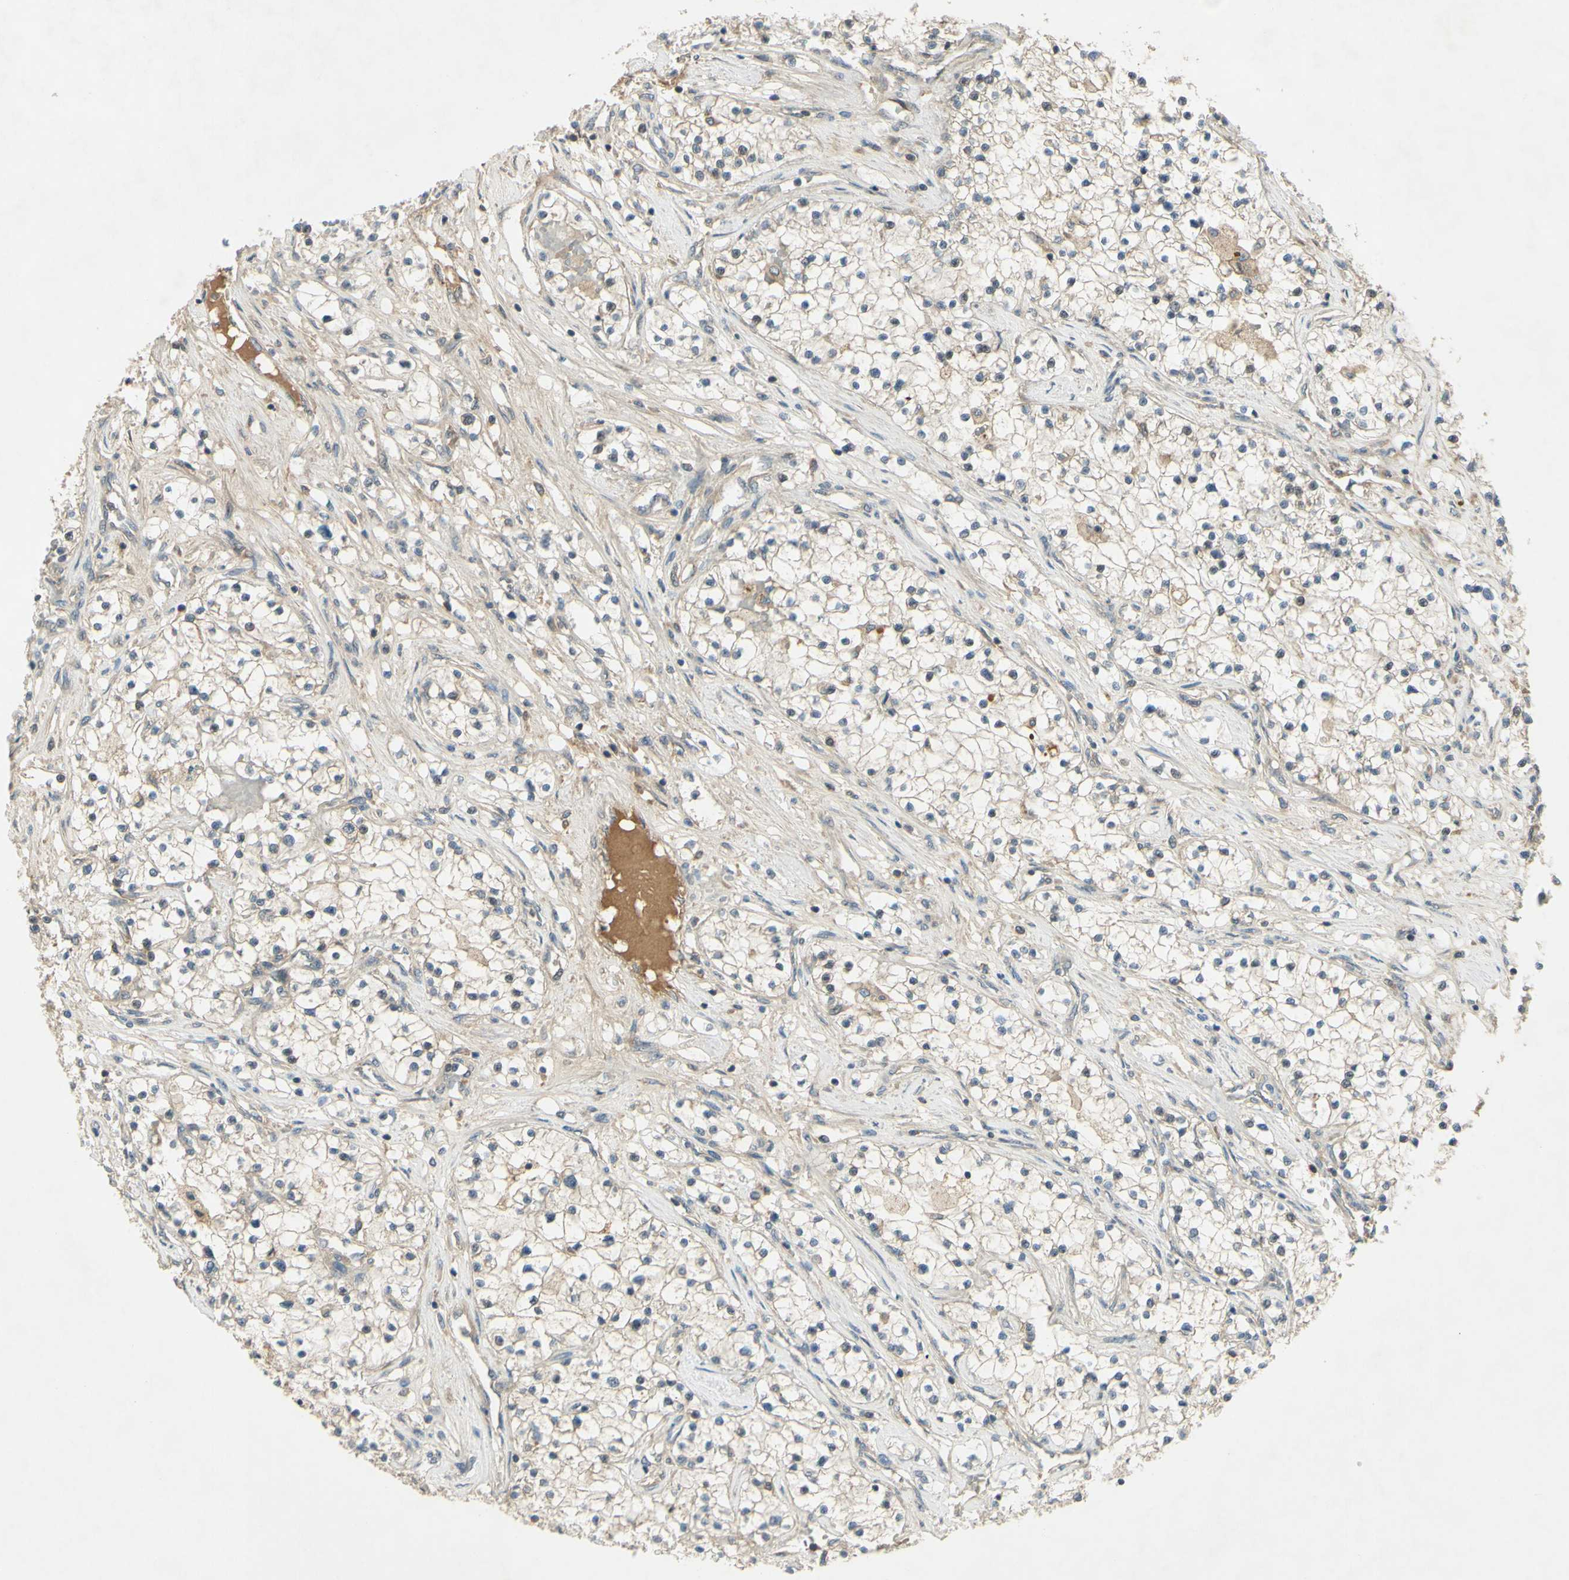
{"staining": {"intensity": "negative", "quantity": "none", "location": "none"}, "tissue": "renal cancer", "cell_type": "Tumor cells", "image_type": "cancer", "snomed": [{"axis": "morphology", "description": "Adenocarcinoma, NOS"}, {"axis": "topography", "description": "Kidney"}], "caption": "High power microscopy micrograph of an immunohistochemistry micrograph of adenocarcinoma (renal), revealing no significant expression in tumor cells.", "gene": "RAD18", "patient": {"sex": "male", "age": 68}}